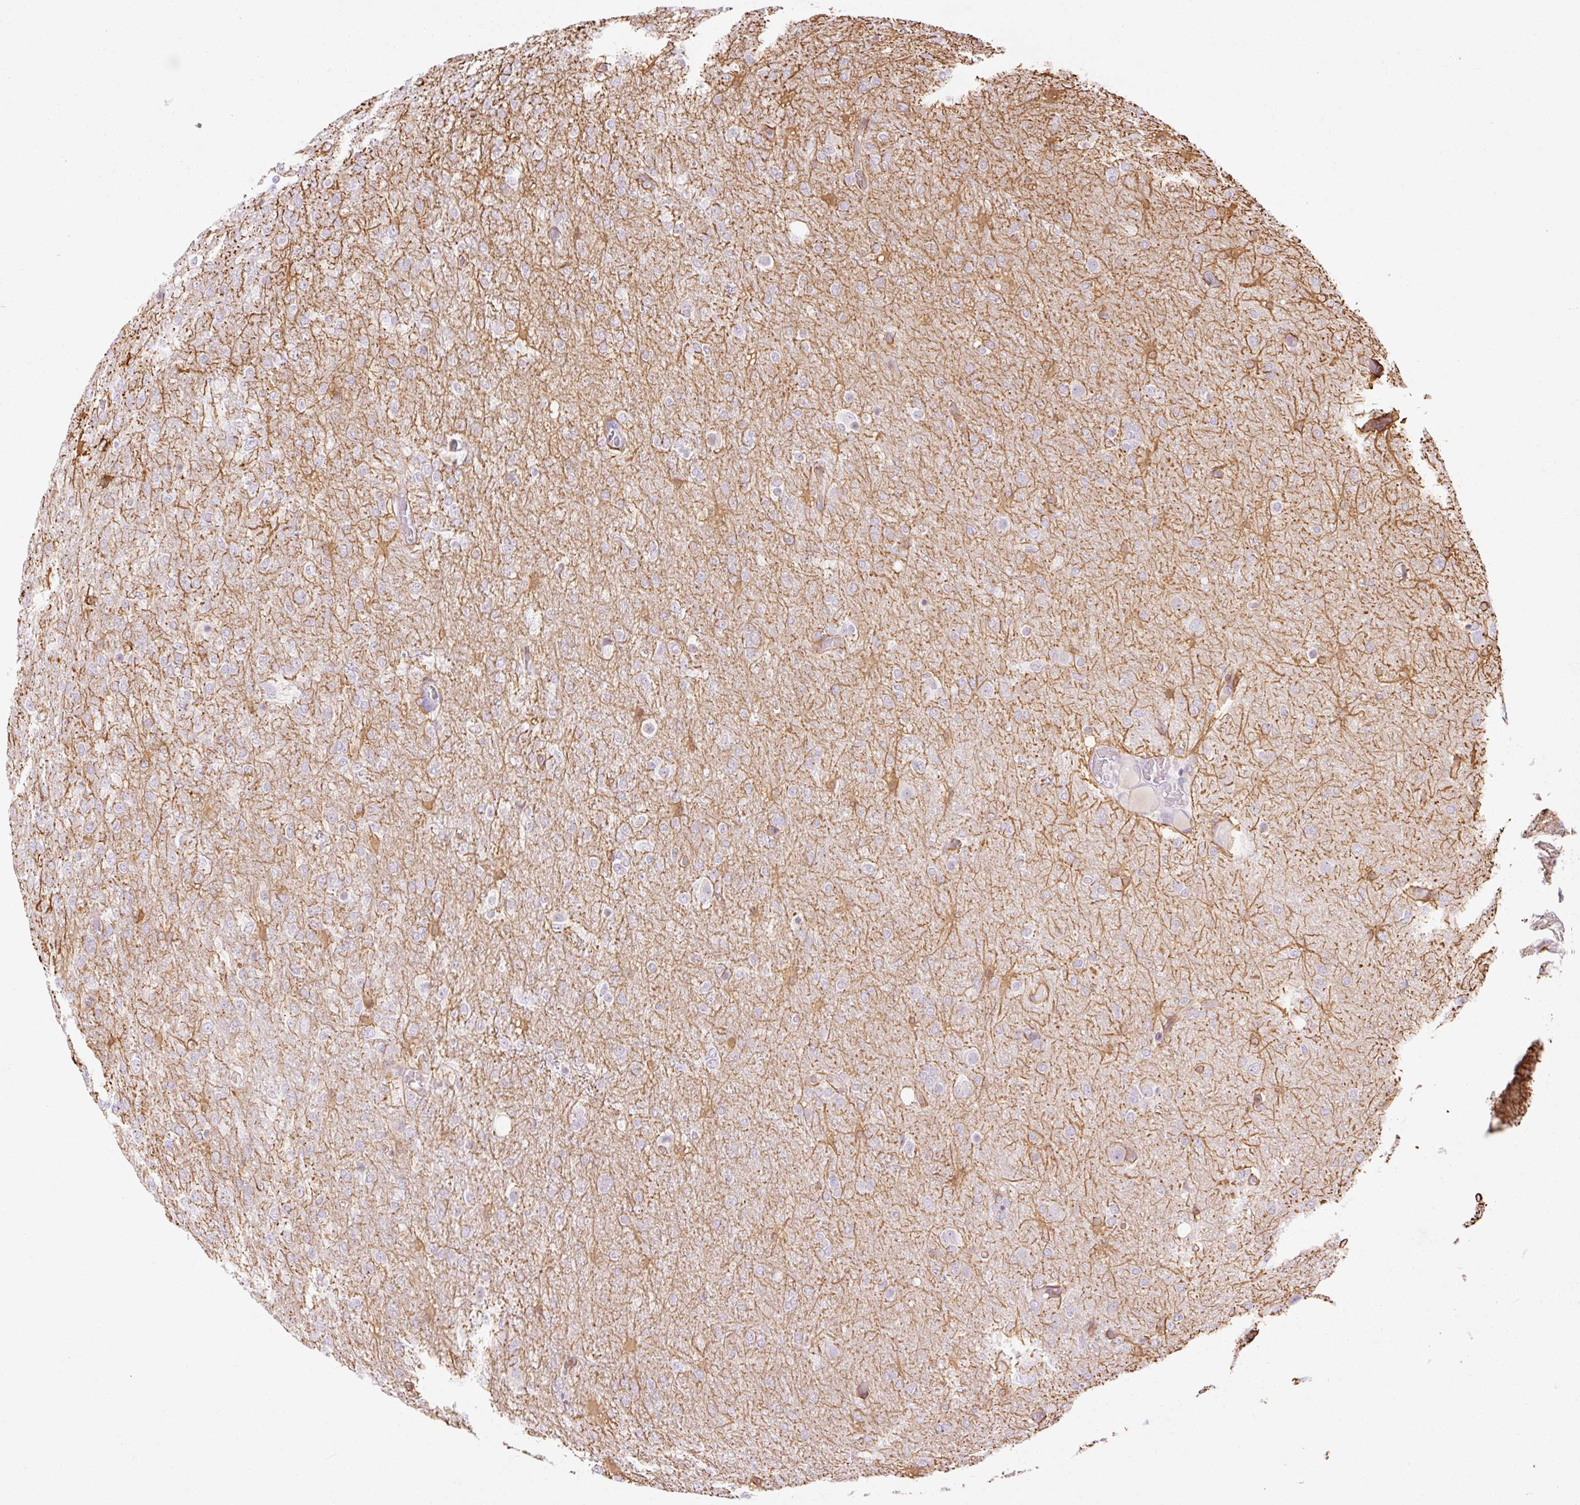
{"staining": {"intensity": "negative", "quantity": "none", "location": "none"}, "tissue": "glioma", "cell_type": "Tumor cells", "image_type": "cancer", "snomed": [{"axis": "morphology", "description": "Glioma, malignant, High grade"}, {"axis": "topography", "description": "Brain"}], "caption": "Glioma was stained to show a protein in brown. There is no significant positivity in tumor cells.", "gene": "C3orf49", "patient": {"sex": "female", "age": 74}}